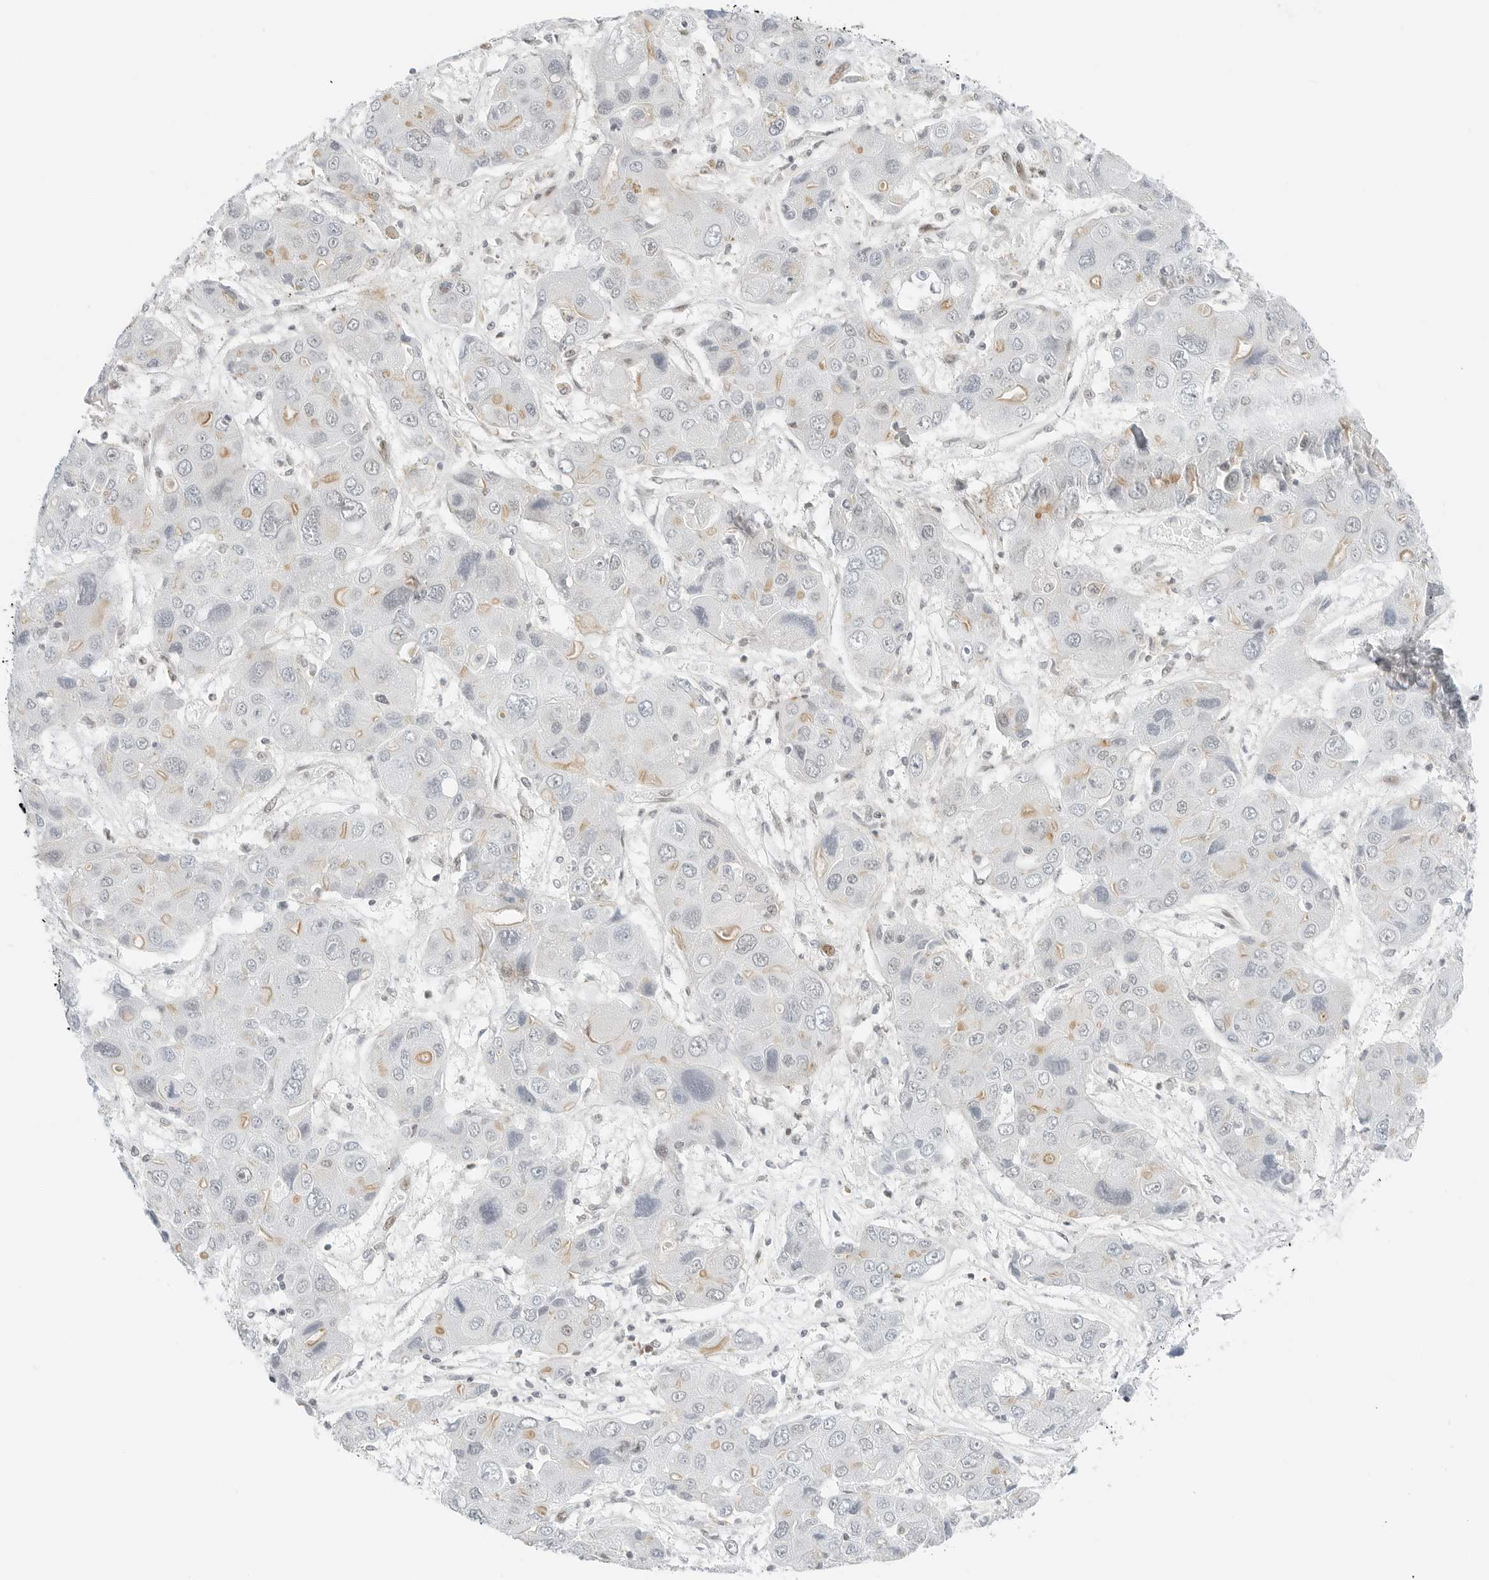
{"staining": {"intensity": "weak", "quantity": "<25%", "location": "cytoplasmic/membranous"}, "tissue": "liver cancer", "cell_type": "Tumor cells", "image_type": "cancer", "snomed": [{"axis": "morphology", "description": "Cholangiocarcinoma"}, {"axis": "topography", "description": "Liver"}], "caption": "This is an IHC photomicrograph of human liver cholangiocarcinoma. There is no positivity in tumor cells.", "gene": "CRTC2", "patient": {"sex": "male", "age": 67}}